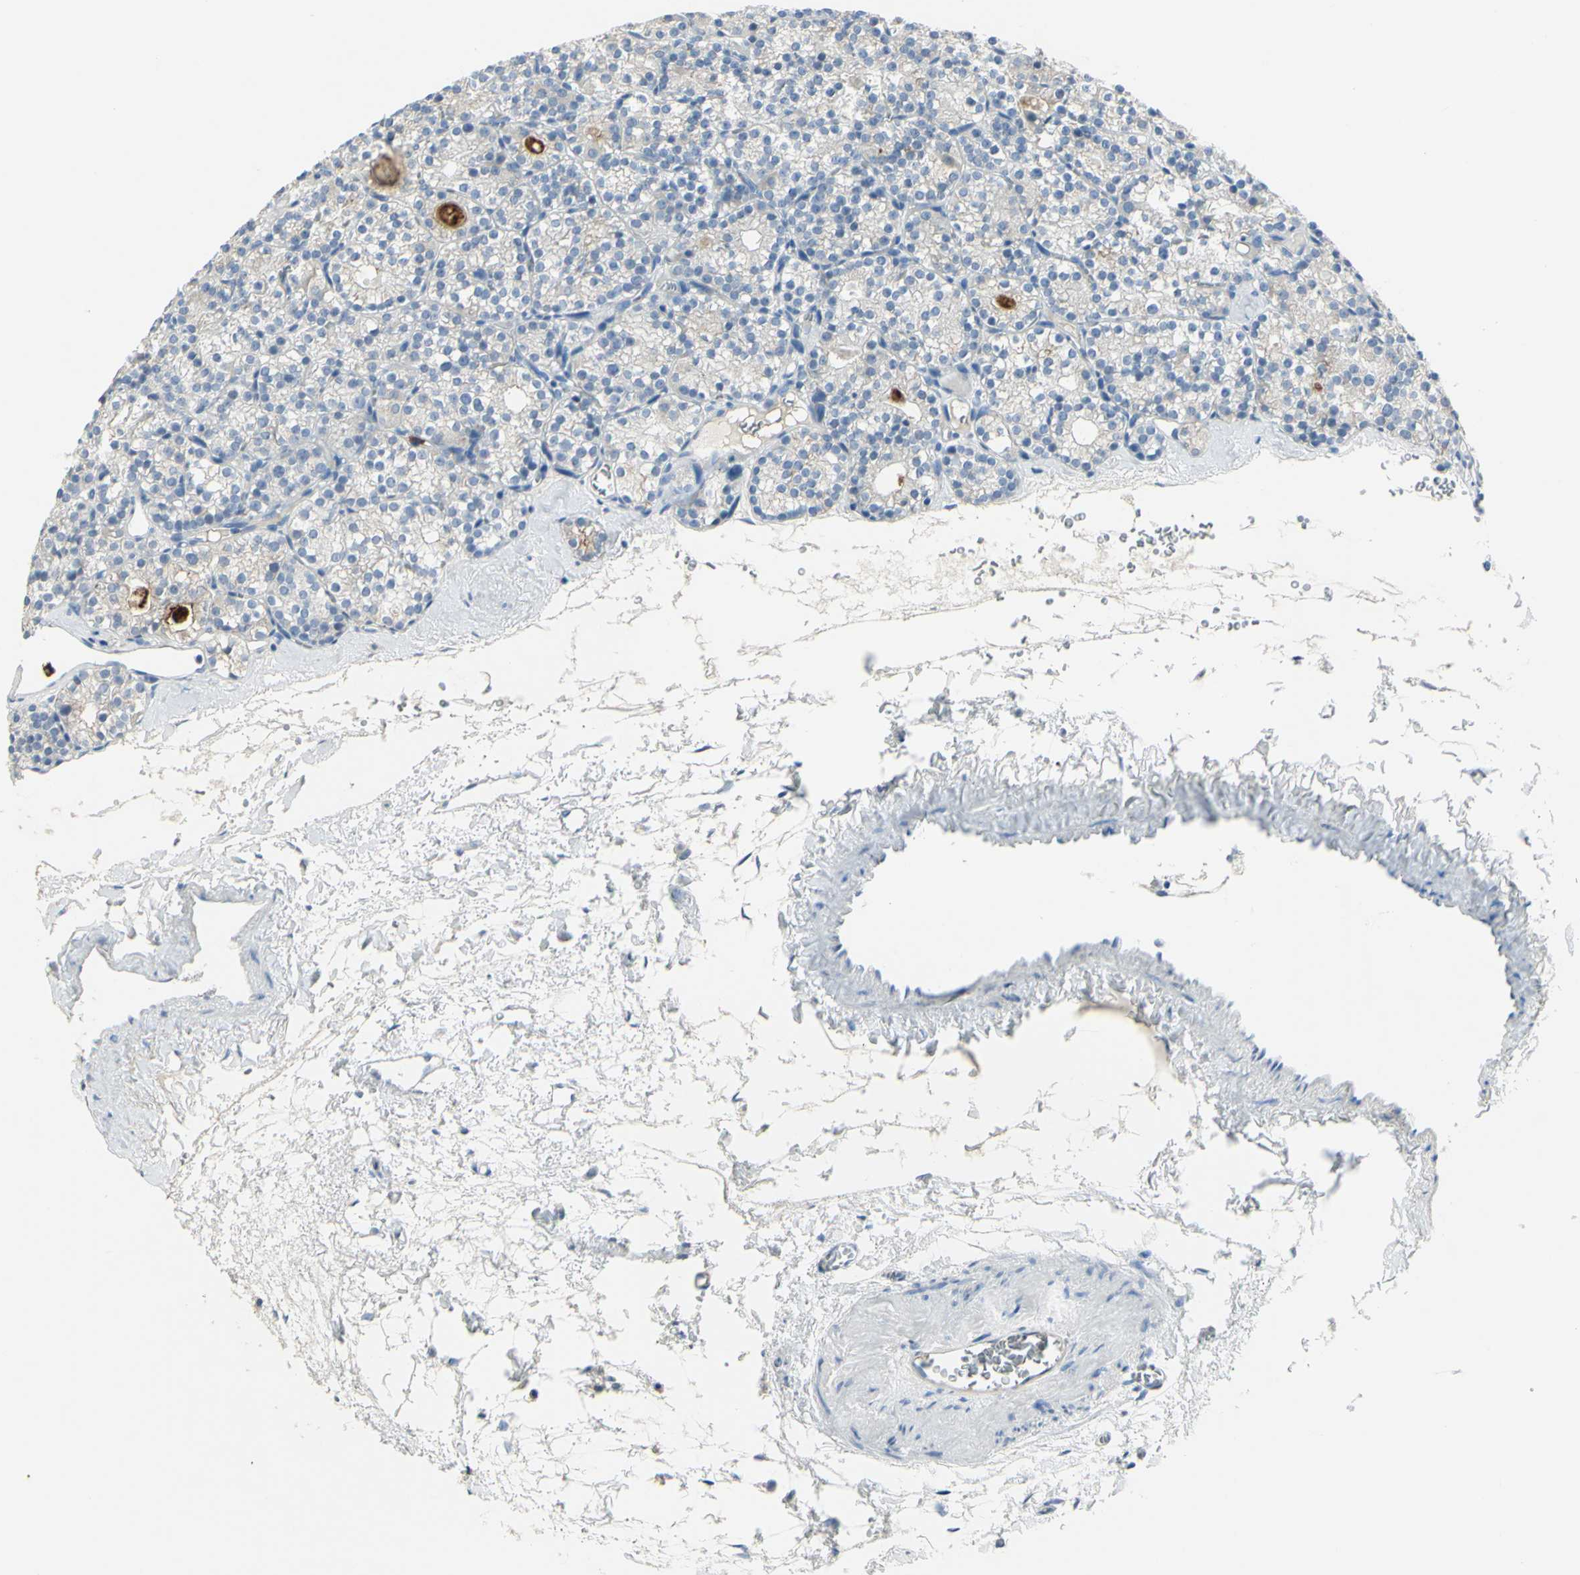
{"staining": {"intensity": "weak", "quantity": "<25%", "location": "cytoplasmic/membranous"}, "tissue": "parathyroid gland", "cell_type": "Glandular cells", "image_type": "normal", "snomed": [{"axis": "morphology", "description": "Normal tissue, NOS"}, {"axis": "topography", "description": "Parathyroid gland"}], "caption": "This image is of normal parathyroid gland stained with immunohistochemistry (IHC) to label a protein in brown with the nuclei are counter-stained blue. There is no positivity in glandular cells. (Immunohistochemistry, brightfield microscopy, high magnification).", "gene": "ZNF557", "patient": {"sex": "female", "age": 64}}